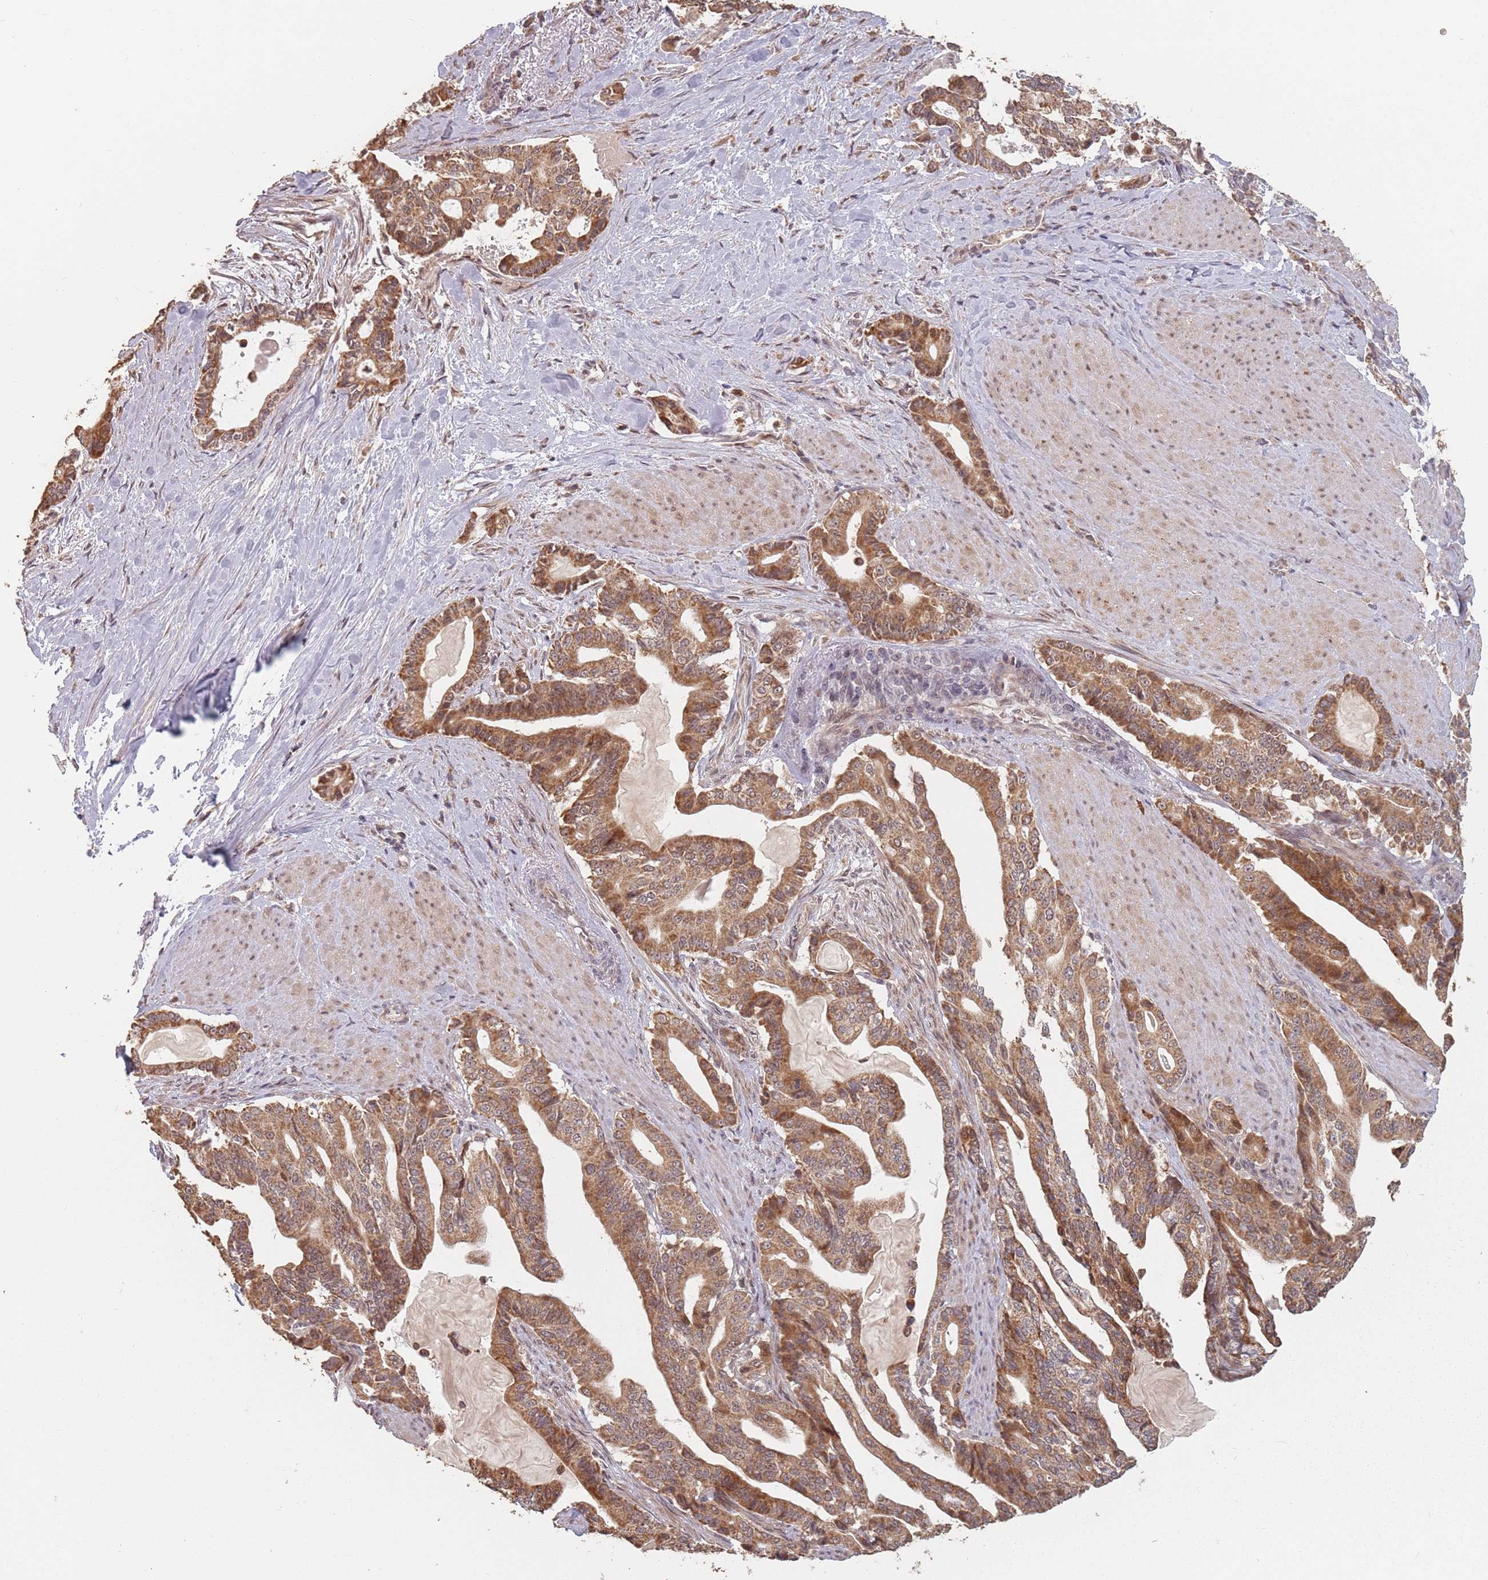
{"staining": {"intensity": "strong", "quantity": ">75%", "location": "cytoplasmic/membranous"}, "tissue": "pancreatic cancer", "cell_type": "Tumor cells", "image_type": "cancer", "snomed": [{"axis": "morphology", "description": "Adenocarcinoma, NOS"}, {"axis": "topography", "description": "Pancreas"}], "caption": "Immunohistochemistry of human pancreatic adenocarcinoma reveals high levels of strong cytoplasmic/membranous staining in about >75% of tumor cells. Immunohistochemistry stains the protein in brown and the nuclei are stained blue.", "gene": "VPS52", "patient": {"sex": "male", "age": 63}}